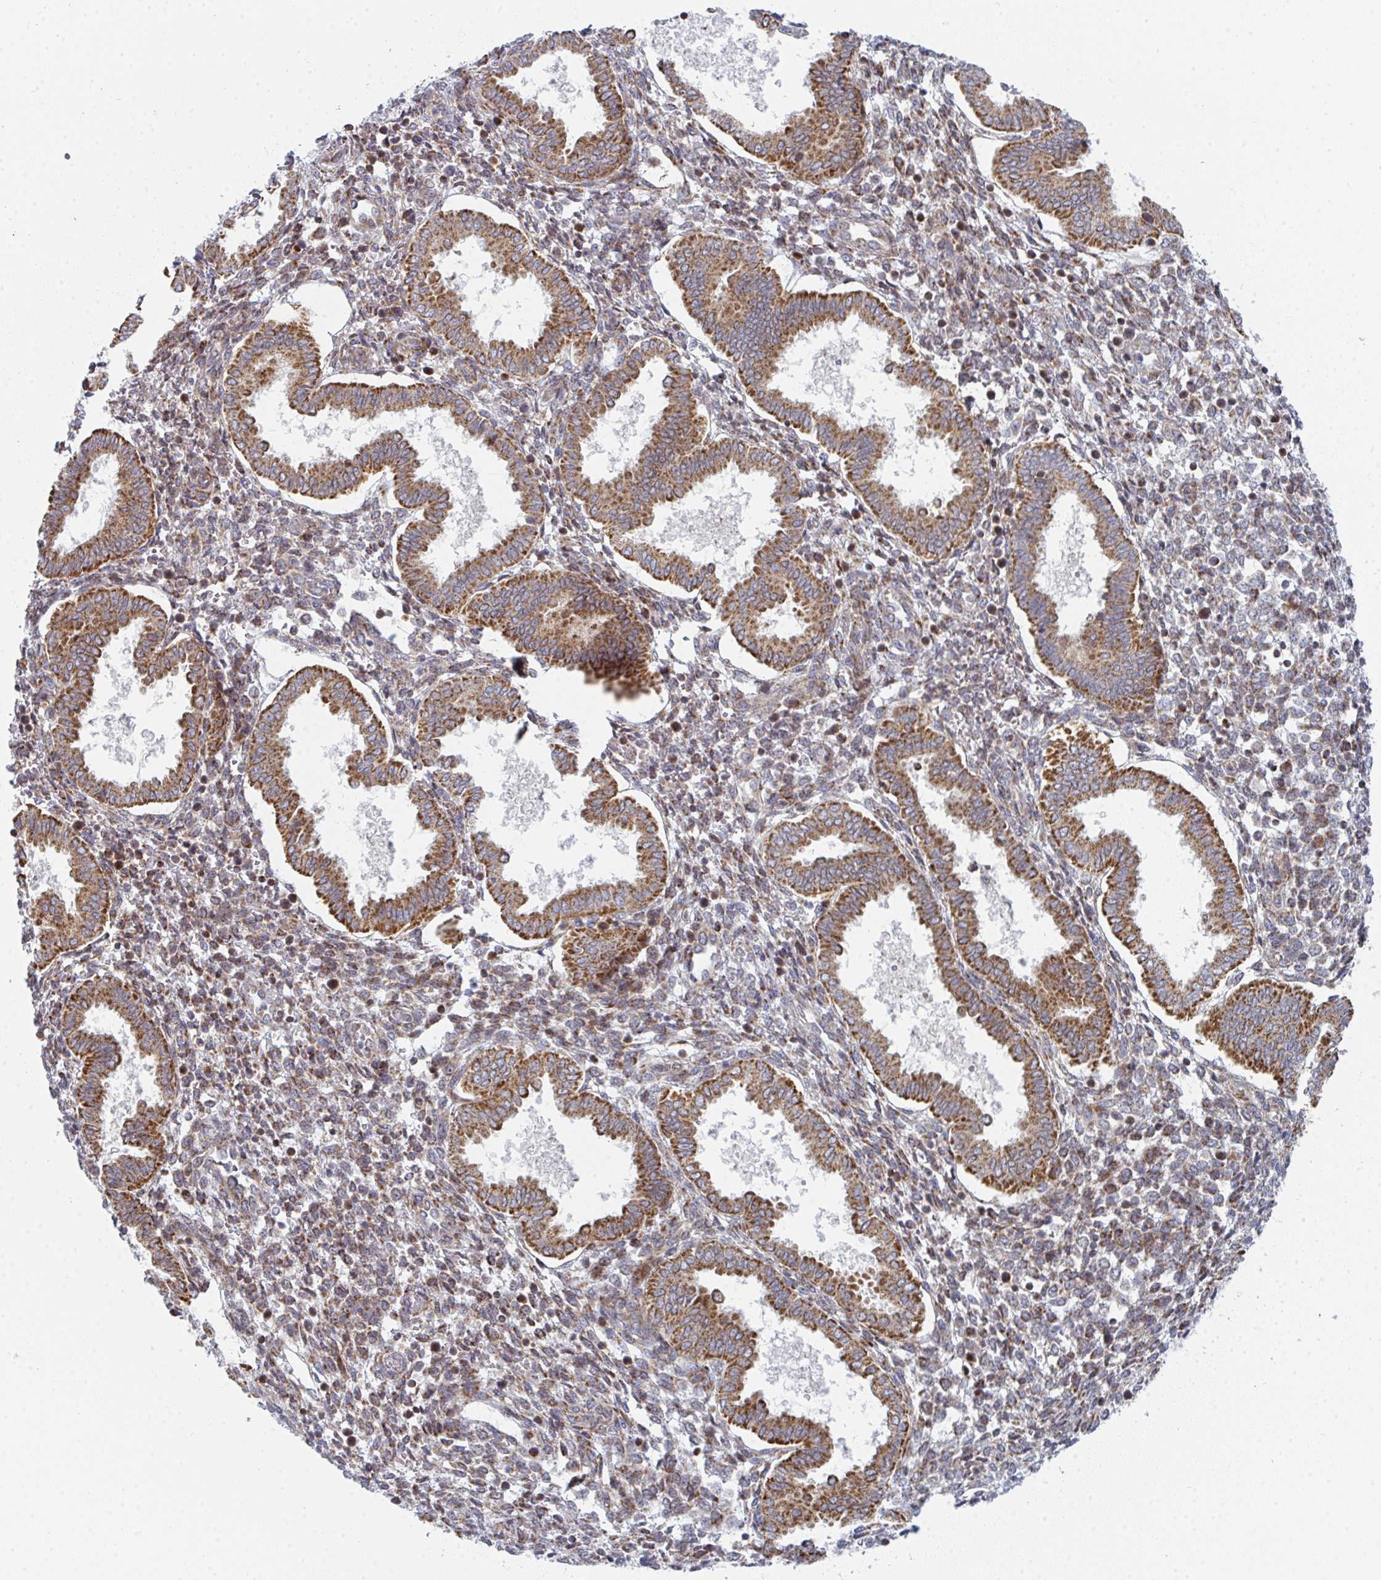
{"staining": {"intensity": "moderate", "quantity": "25%-75%", "location": "cytoplasmic/membranous"}, "tissue": "endometrium", "cell_type": "Cells in endometrial stroma", "image_type": "normal", "snomed": [{"axis": "morphology", "description": "Normal tissue, NOS"}, {"axis": "topography", "description": "Endometrium"}], "caption": "Moderate cytoplasmic/membranous staining for a protein is identified in about 25%-75% of cells in endometrial stroma of unremarkable endometrium using IHC.", "gene": "PRKCH", "patient": {"sex": "female", "age": 24}}